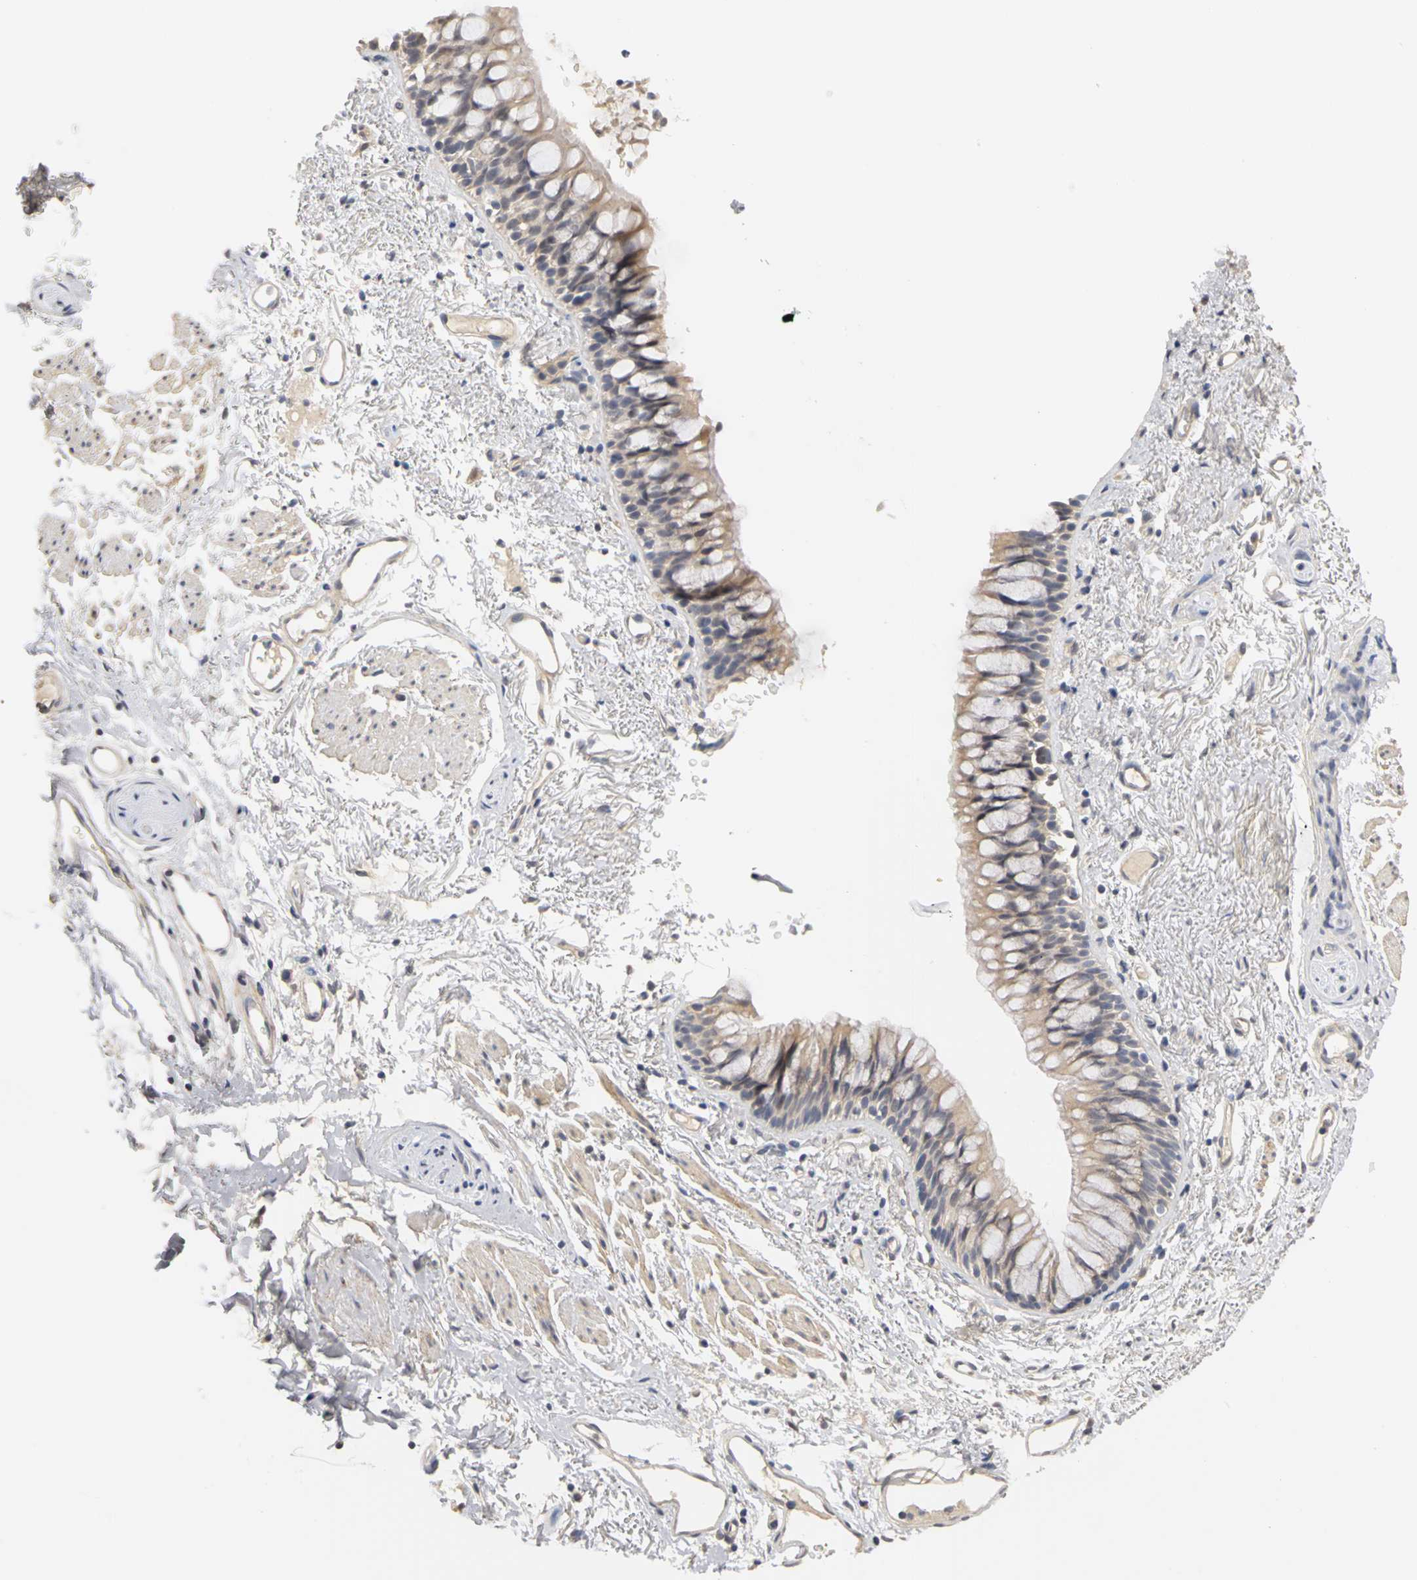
{"staining": {"intensity": "weak", "quantity": ">75%", "location": "cytoplasmic/membranous"}, "tissue": "bronchus", "cell_type": "Respiratory epithelial cells", "image_type": "normal", "snomed": [{"axis": "morphology", "description": "Normal tissue, NOS"}, {"axis": "topography", "description": "Bronchus"}], "caption": "An immunohistochemistry (IHC) micrograph of unremarkable tissue is shown. Protein staining in brown highlights weak cytoplasmic/membranous positivity in bronchus within respiratory epithelial cells.", "gene": "PGR", "patient": {"sex": "female", "age": 73}}